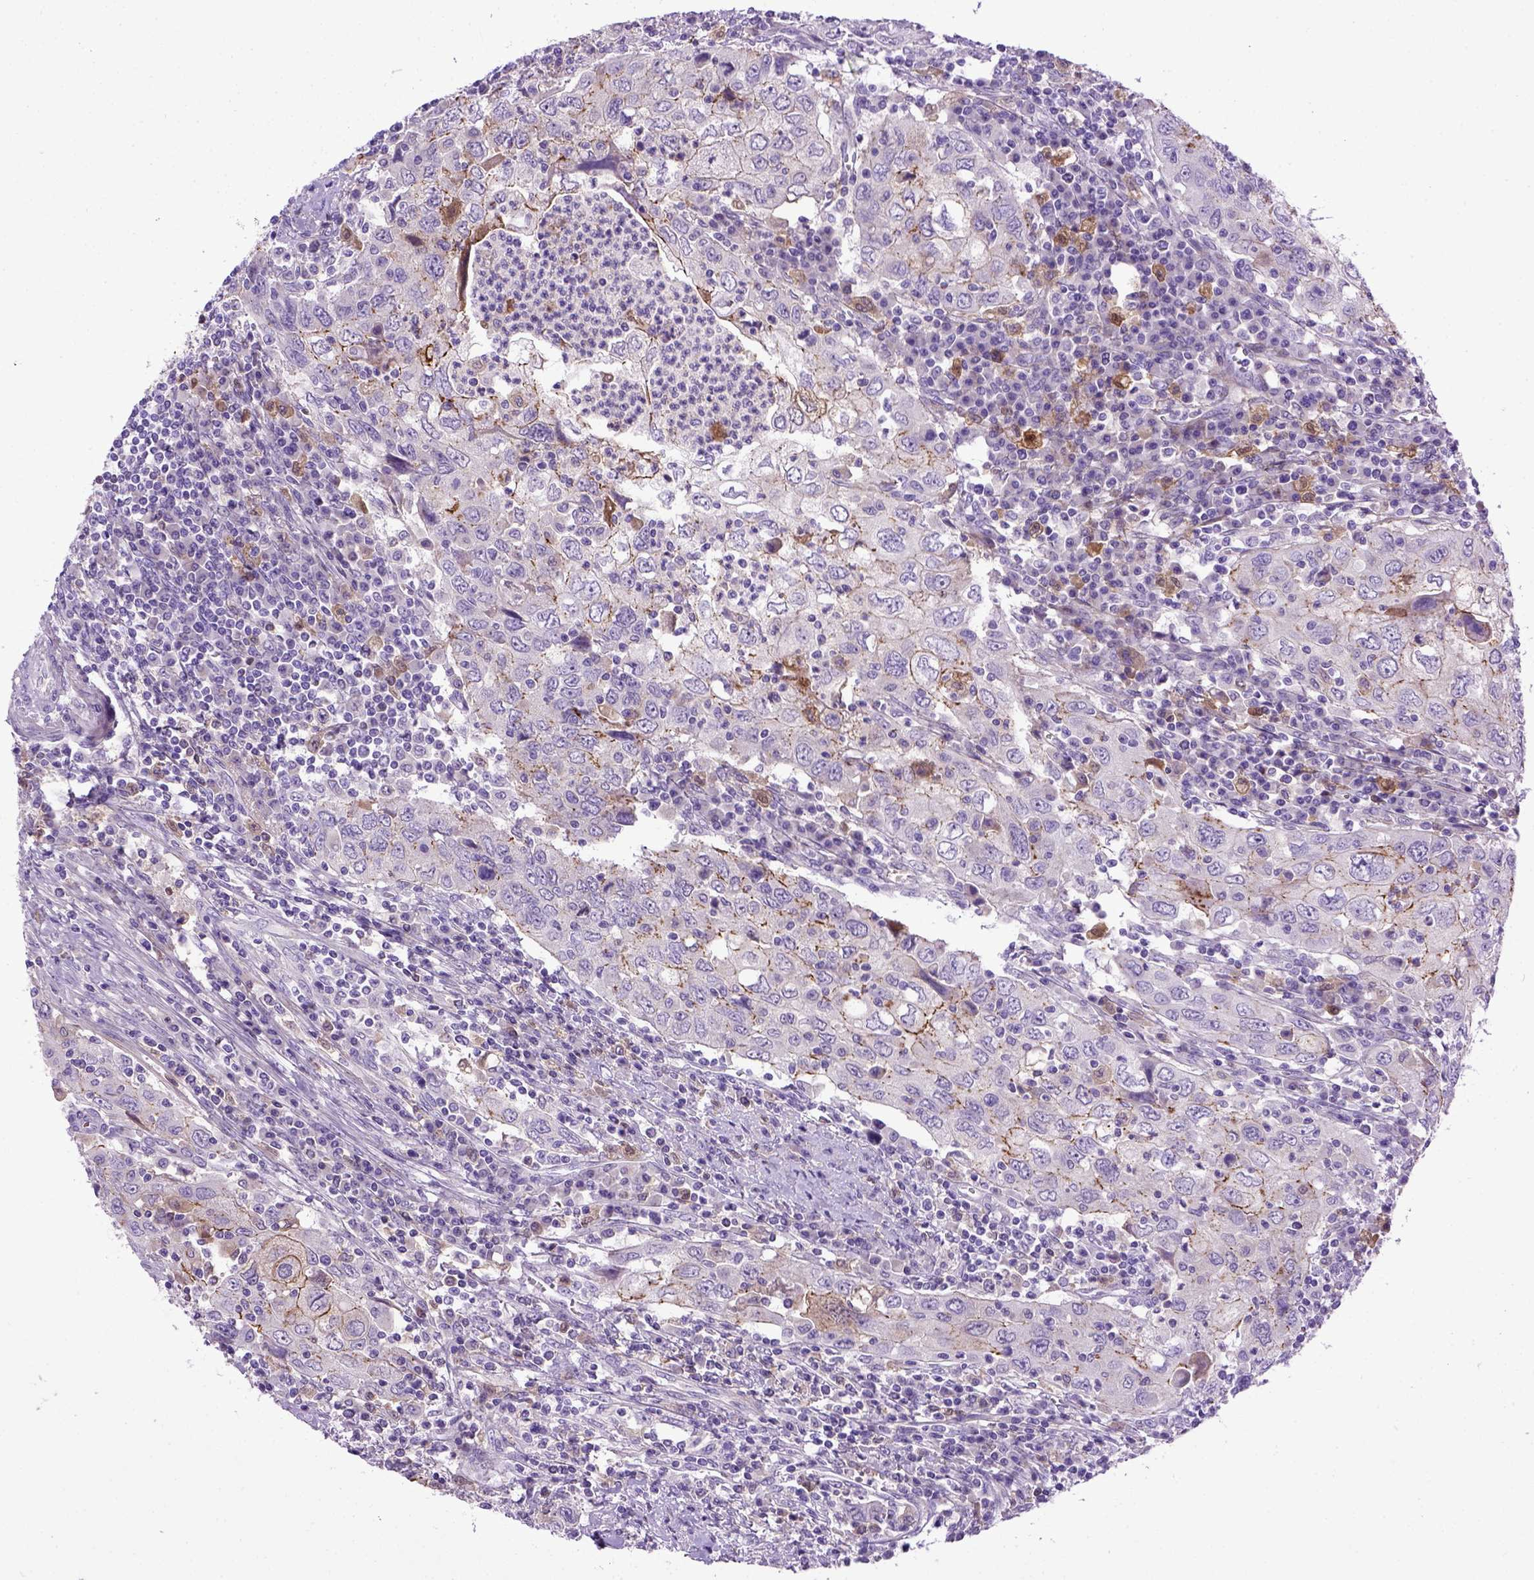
{"staining": {"intensity": "moderate", "quantity": "<25%", "location": "cytoplasmic/membranous"}, "tissue": "urothelial cancer", "cell_type": "Tumor cells", "image_type": "cancer", "snomed": [{"axis": "morphology", "description": "Urothelial carcinoma, High grade"}, {"axis": "topography", "description": "Urinary bladder"}], "caption": "Immunohistochemical staining of urothelial carcinoma (high-grade) reveals moderate cytoplasmic/membranous protein expression in approximately <25% of tumor cells. The protein of interest is stained brown, and the nuclei are stained in blue (DAB IHC with brightfield microscopy, high magnification).", "gene": "CDH1", "patient": {"sex": "male", "age": 76}}